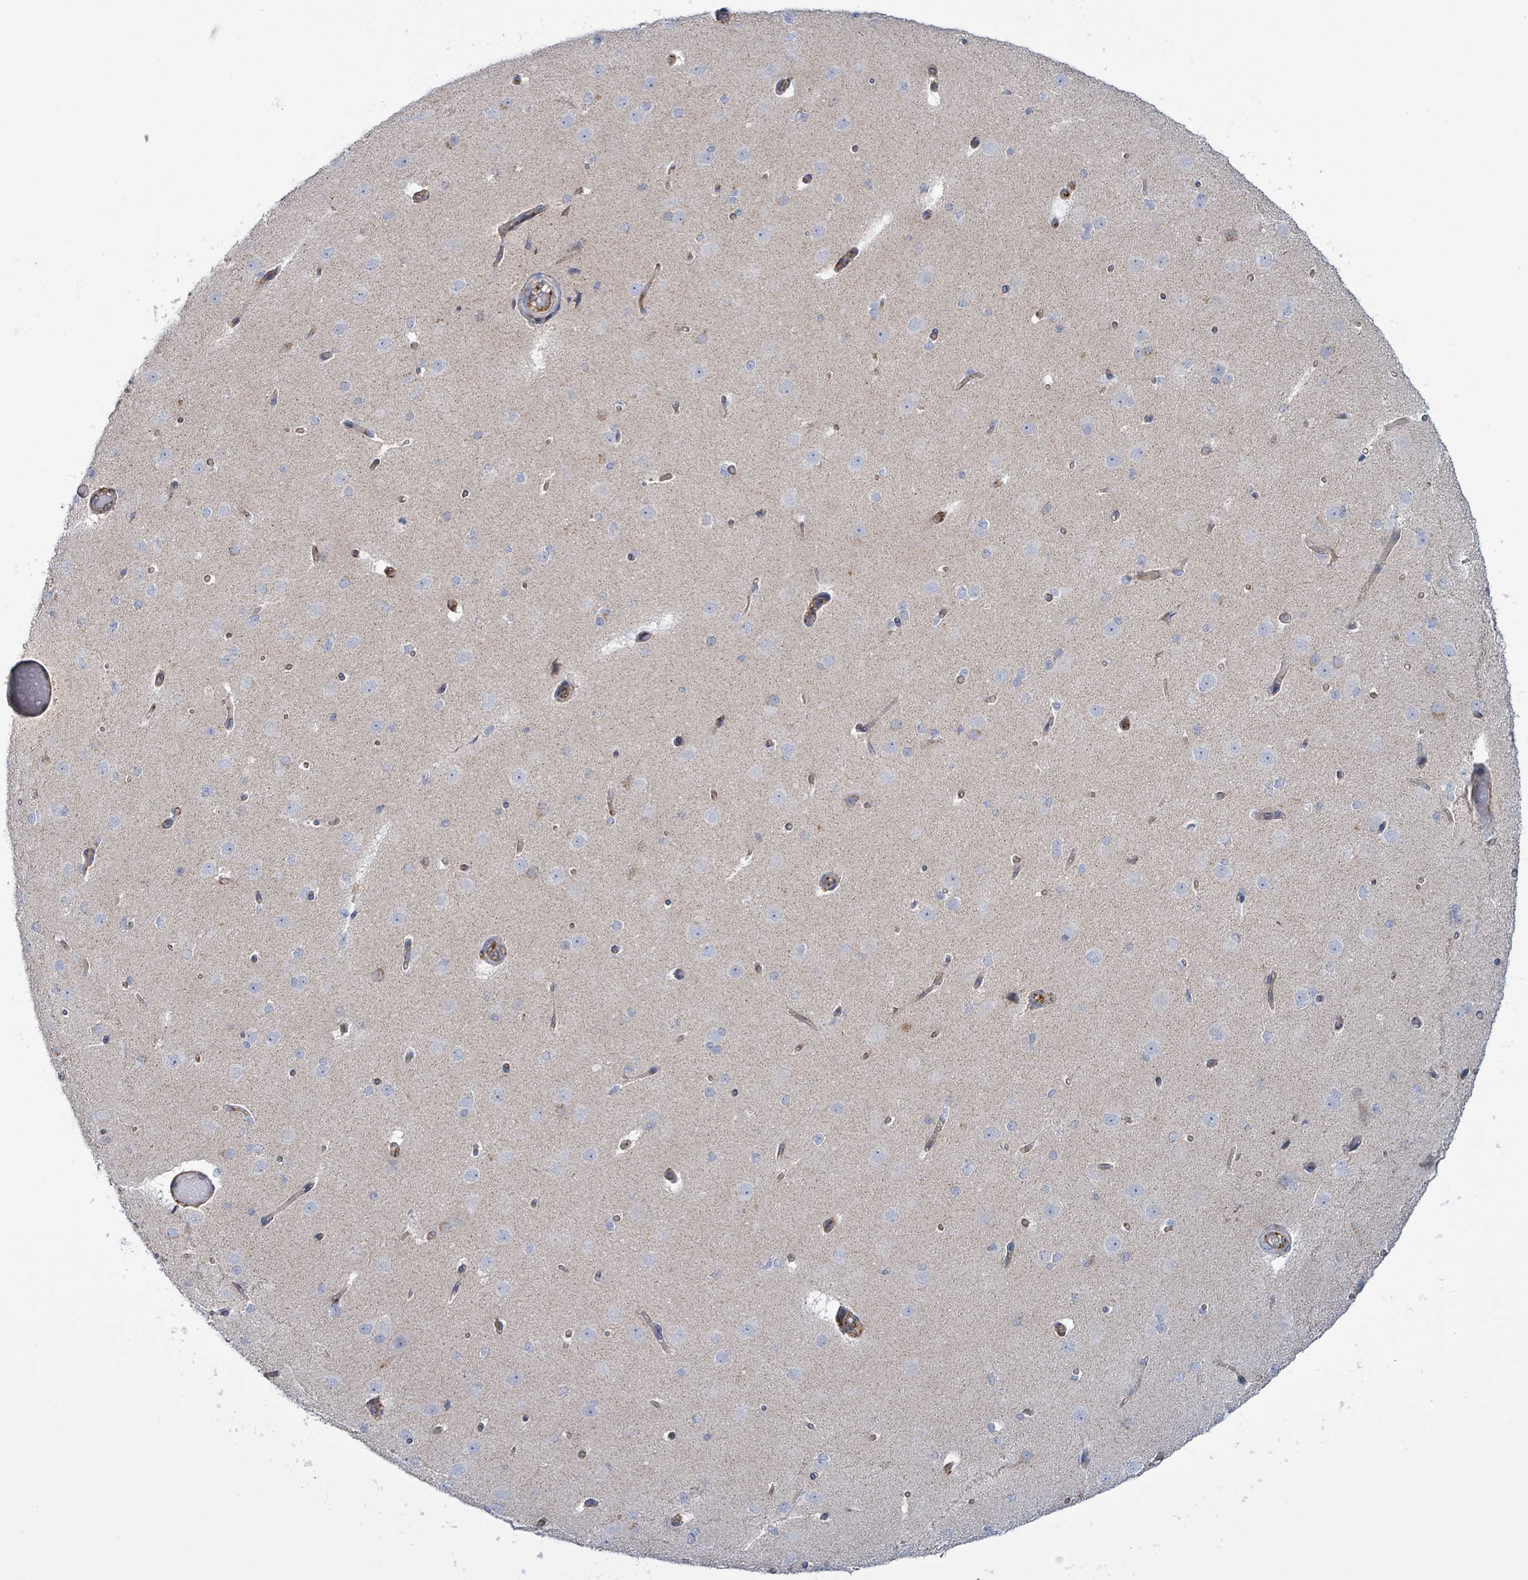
{"staining": {"intensity": "moderate", "quantity": "25%-75%", "location": "cytoplasmic/membranous"}, "tissue": "cerebral cortex", "cell_type": "Endothelial cells", "image_type": "normal", "snomed": [{"axis": "morphology", "description": "Normal tissue, NOS"}, {"axis": "morphology", "description": "Inflammation, NOS"}, {"axis": "topography", "description": "Cerebral cortex"}], "caption": "DAB (3,3'-diaminobenzidine) immunohistochemical staining of unremarkable human cerebral cortex demonstrates moderate cytoplasmic/membranous protein staining in about 25%-75% of endothelial cells. The protein is stained brown, and the nuclei are stained in blue (DAB (3,3'-diaminobenzidine) IHC with brightfield microscopy, high magnification).", "gene": "EGFL7", "patient": {"sex": "male", "age": 6}}